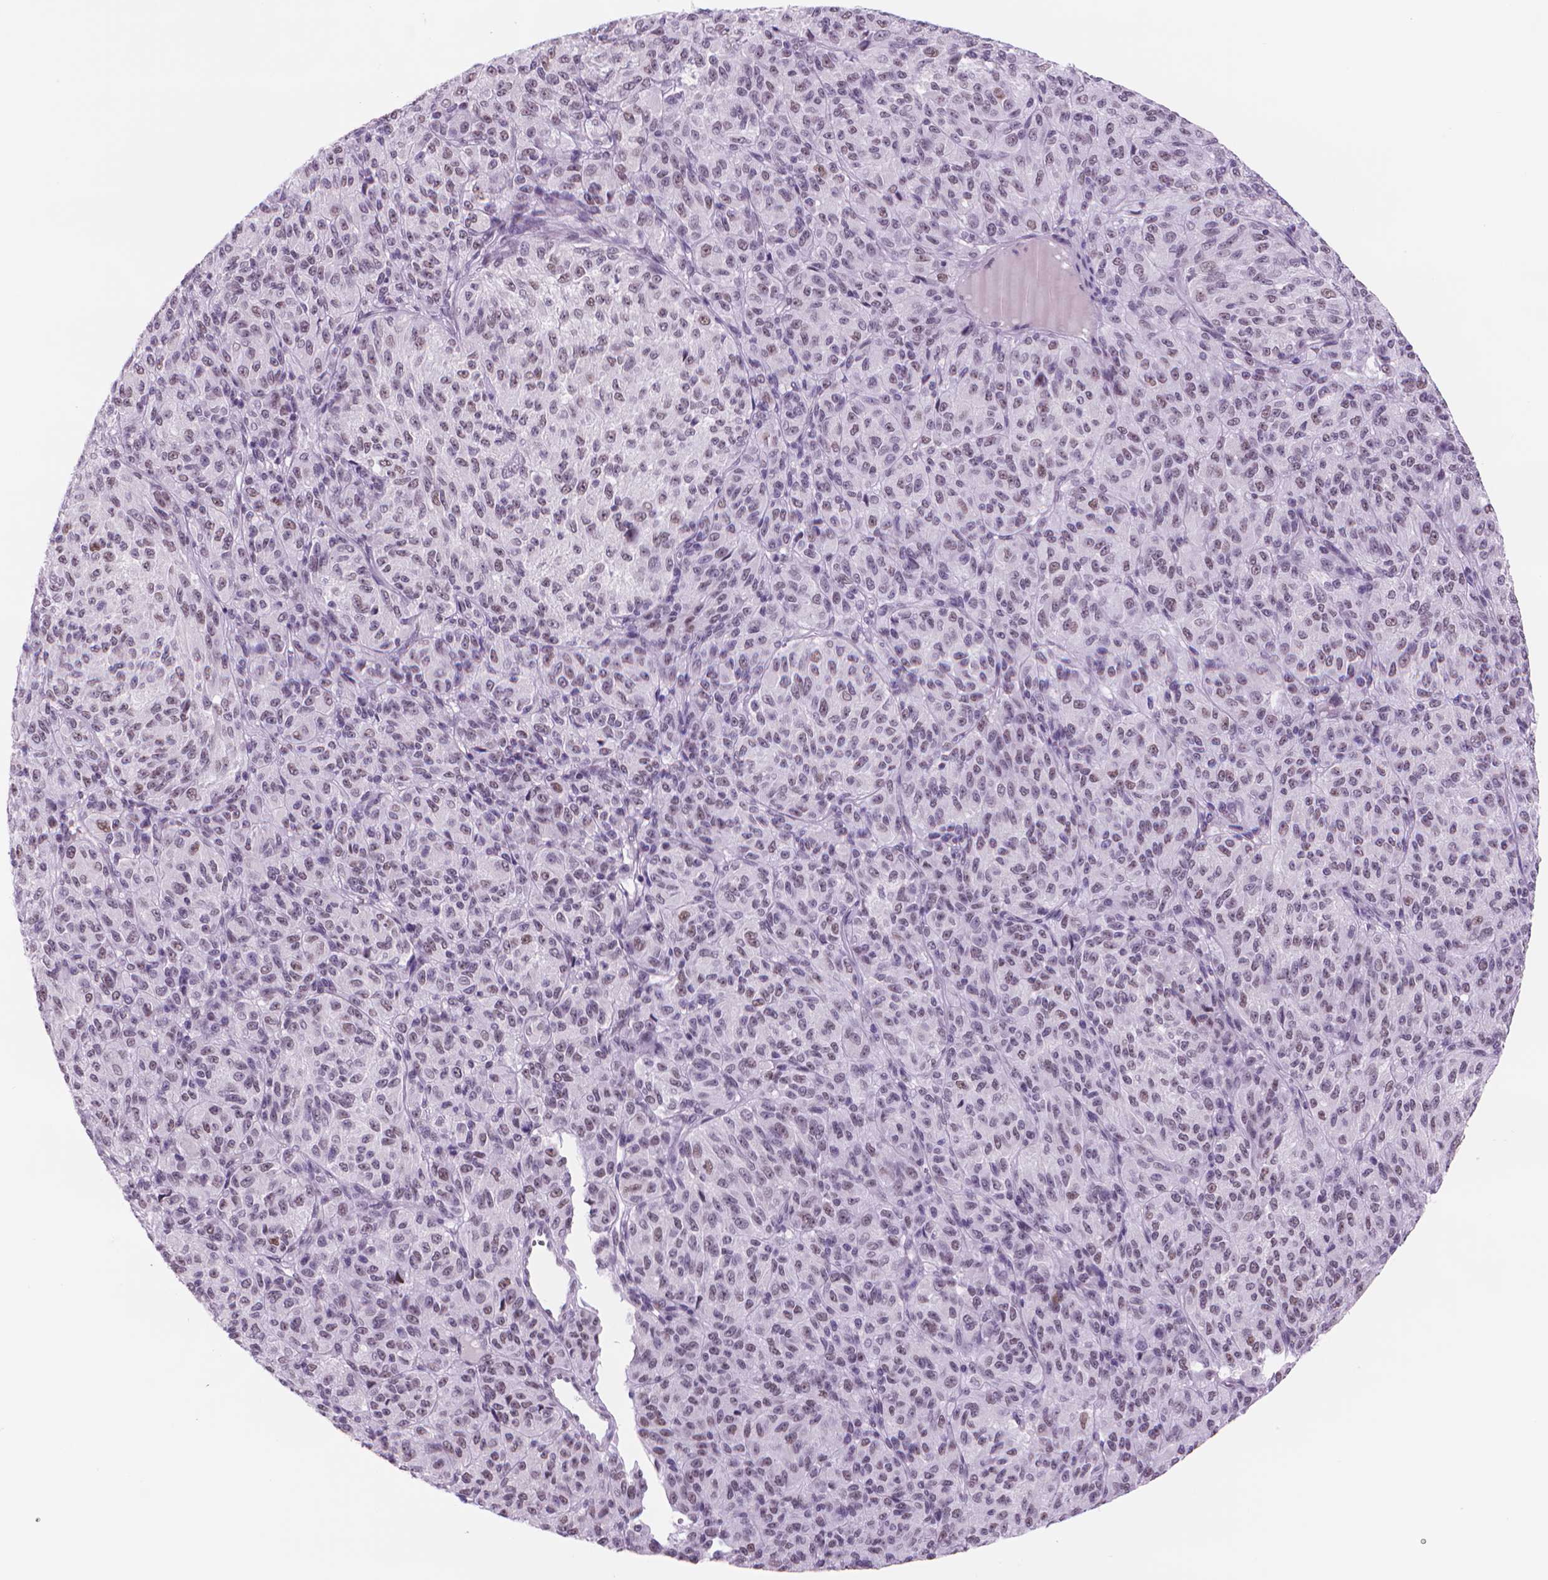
{"staining": {"intensity": "weak", "quantity": "25%-75%", "location": "nuclear"}, "tissue": "melanoma", "cell_type": "Tumor cells", "image_type": "cancer", "snomed": [{"axis": "morphology", "description": "Malignant melanoma, Metastatic site"}, {"axis": "topography", "description": "Brain"}], "caption": "Weak nuclear expression is identified in approximately 25%-75% of tumor cells in malignant melanoma (metastatic site).", "gene": "POLR3D", "patient": {"sex": "female", "age": 56}}